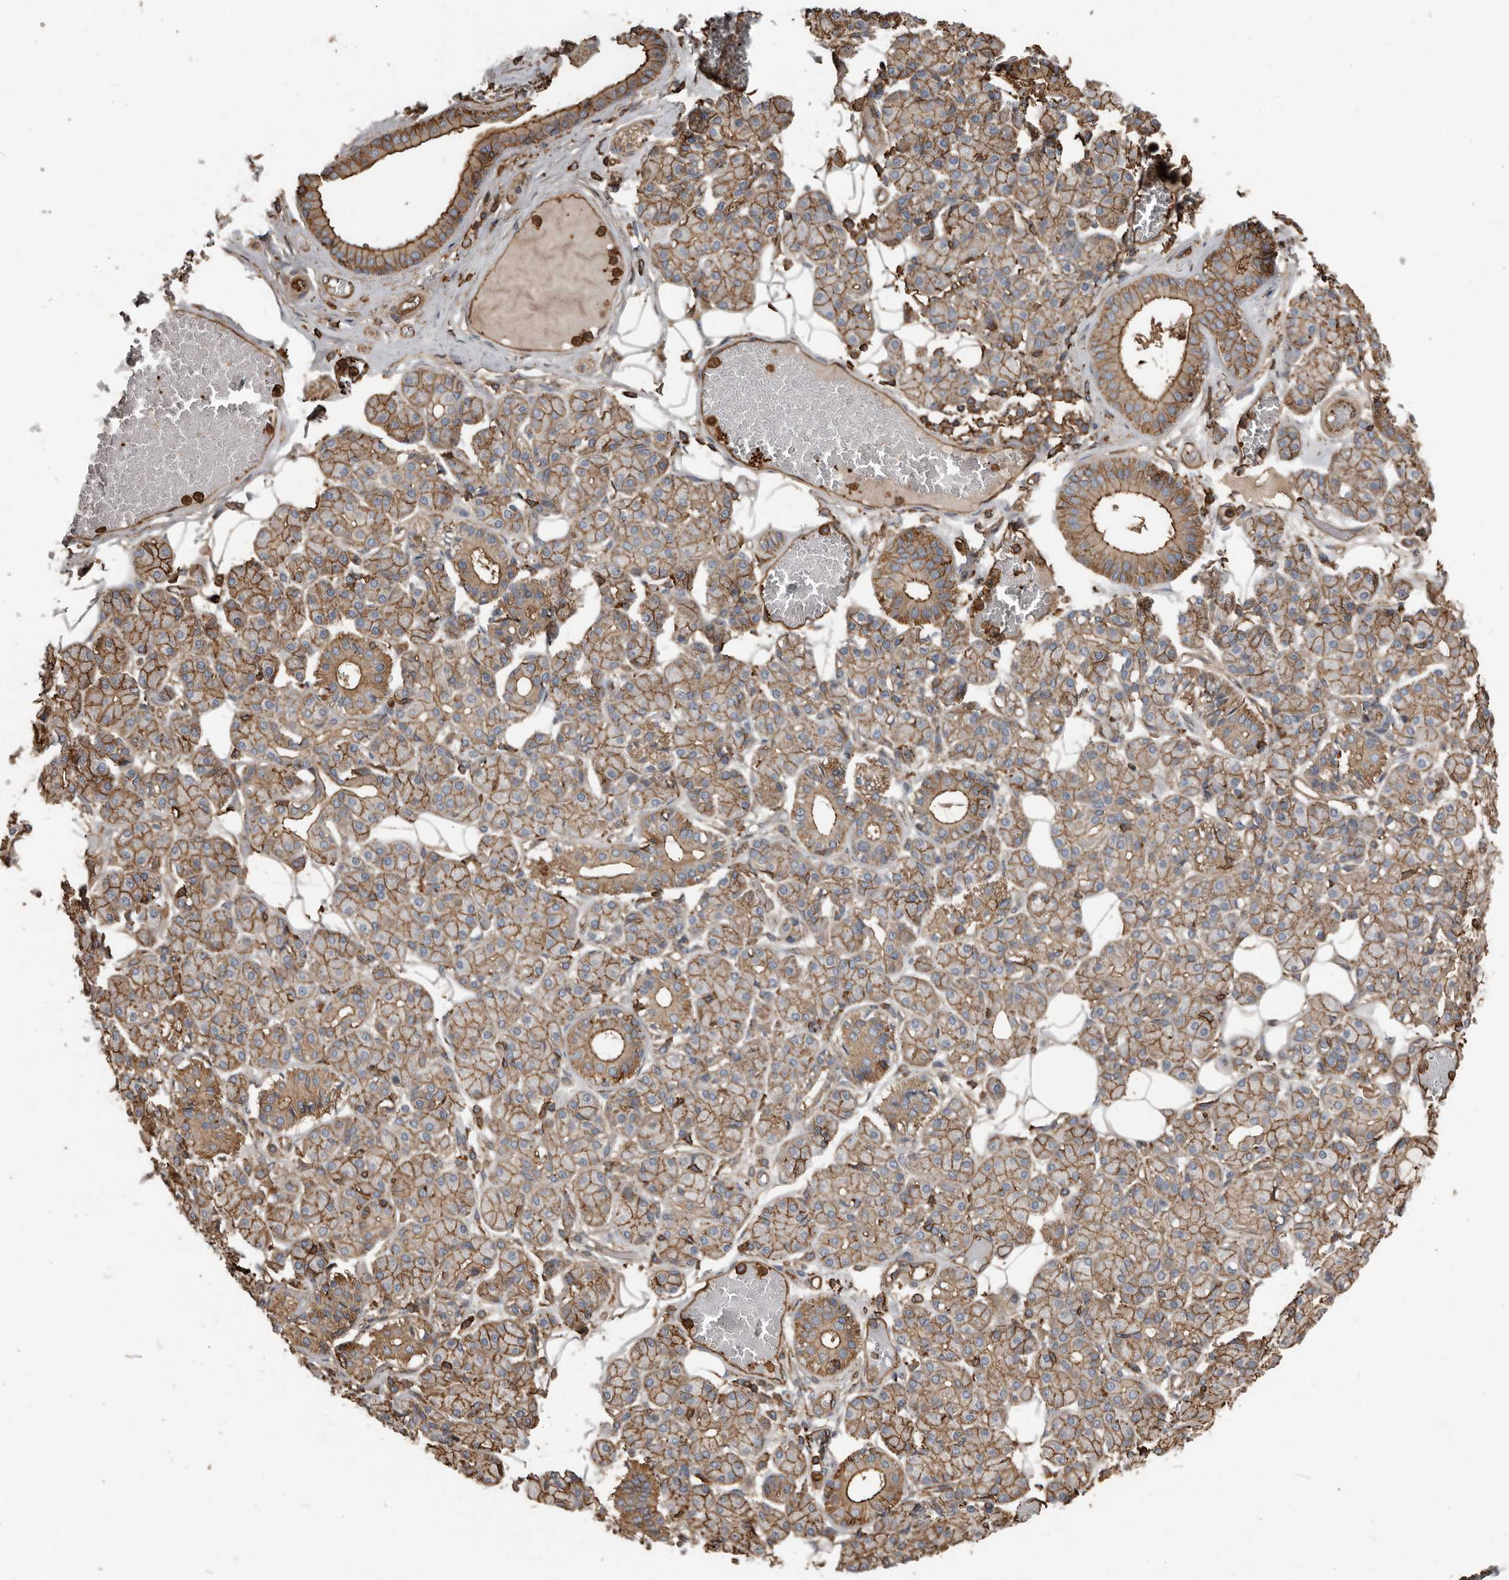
{"staining": {"intensity": "moderate", "quantity": ">75%", "location": "cytoplasmic/membranous"}, "tissue": "salivary gland", "cell_type": "Glandular cells", "image_type": "normal", "snomed": [{"axis": "morphology", "description": "Normal tissue, NOS"}, {"axis": "topography", "description": "Salivary gland"}], "caption": "An immunohistochemistry (IHC) image of benign tissue is shown. Protein staining in brown shows moderate cytoplasmic/membranous positivity in salivary gland within glandular cells. (DAB (3,3'-diaminobenzidine) IHC with brightfield microscopy, high magnification).", "gene": "DENND6B", "patient": {"sex": "male", "age": 63}}